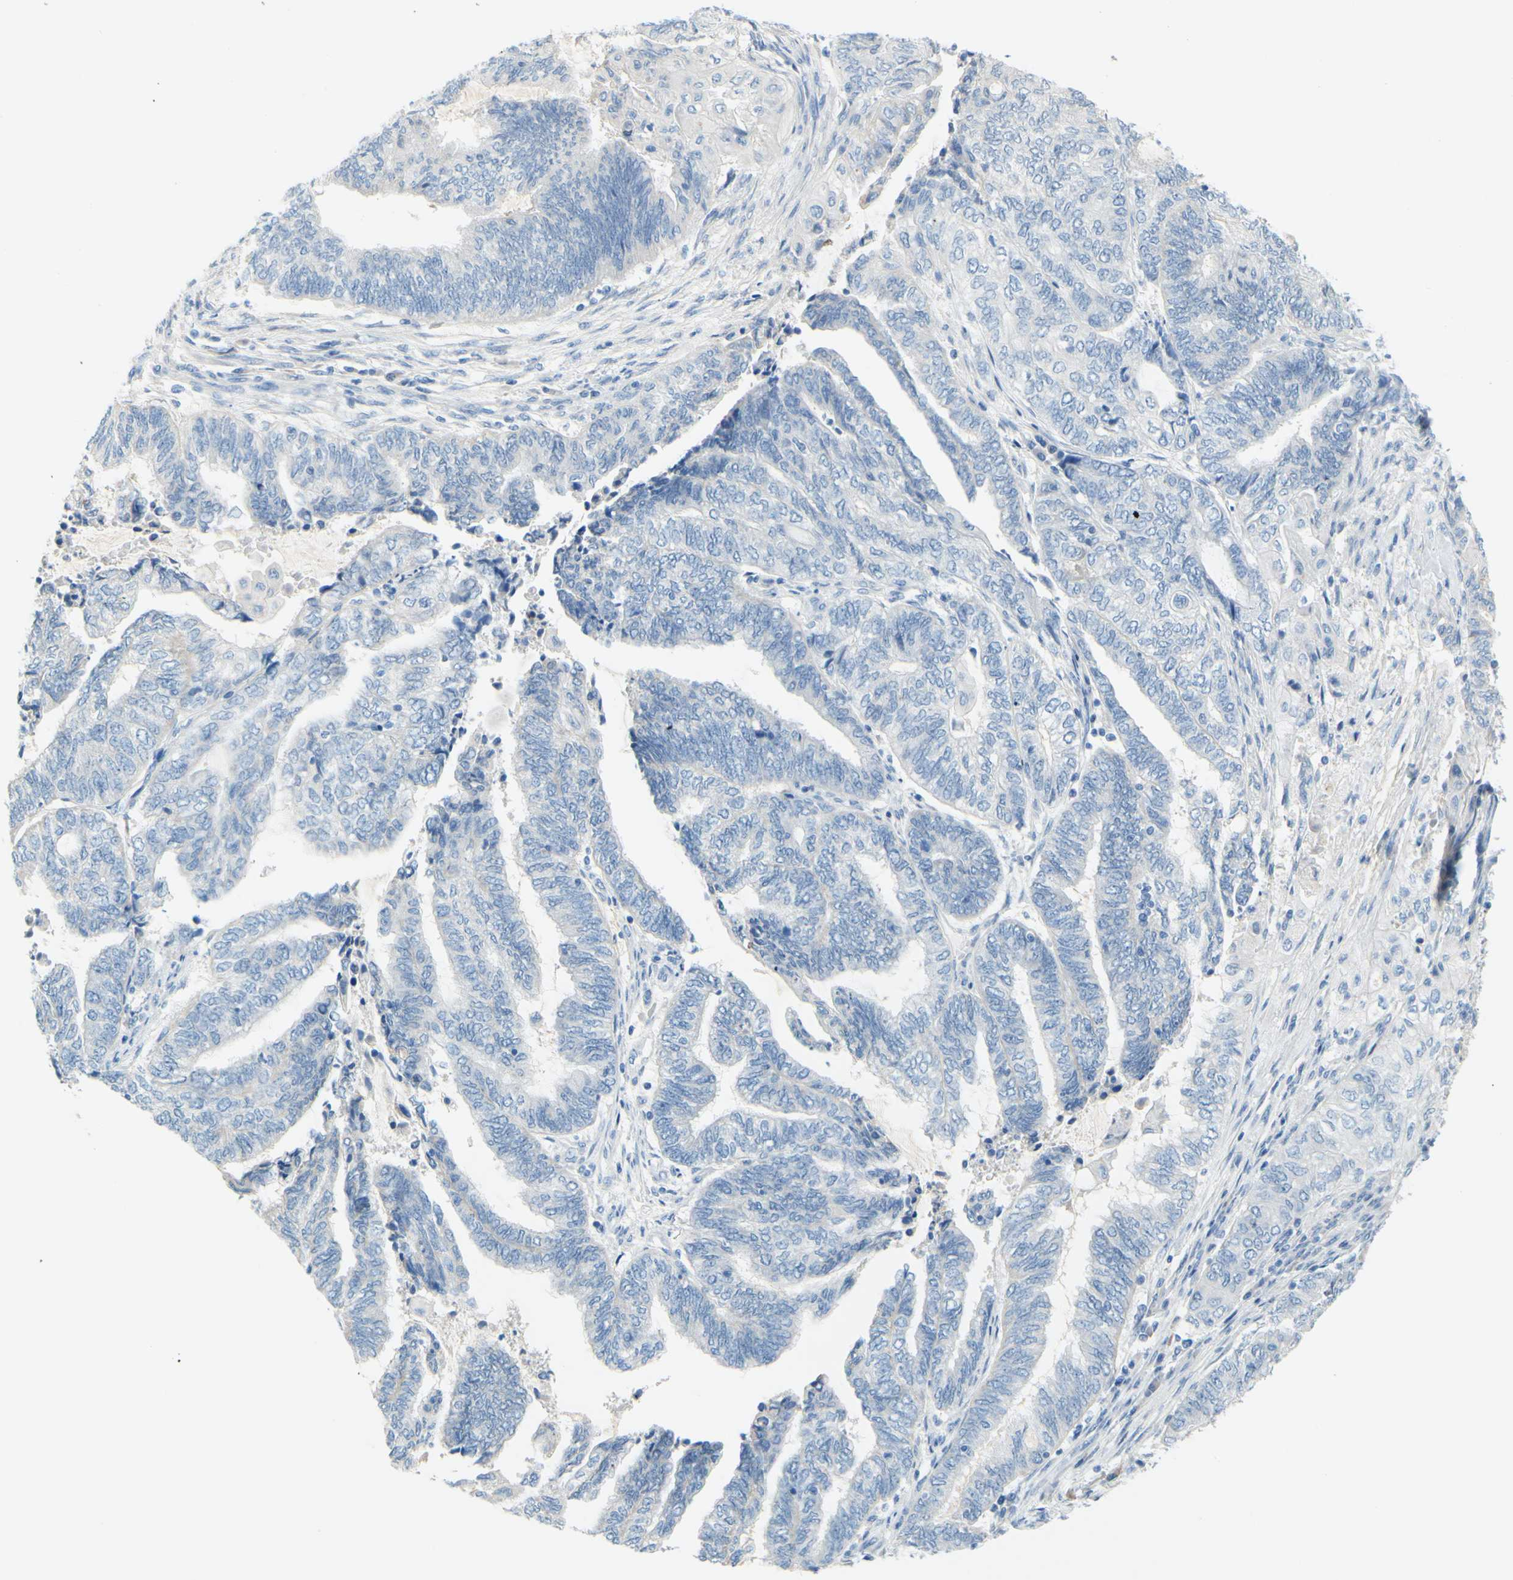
{"staining": {"intensity": "negative", "quantity": "none", "location": "none"}, "tissue": "endometrial cancer", "cell_type": "Tumor cells", "image_type": "cancer", "snomed": [{"axis": "morphology", "description": "Adenocarcinoma, NOS"}, {"axis": "topography", "description": "Uterus"}, {"axis": "topography", "description": "Endometrium"}], "caption": "Histopathology image shows no protein staining in tumor cells of endometrial cancer (adenocarcinoma) tissue.", "gene": "SLC1A2", "patient": {"sex": "female", "age": 70}}